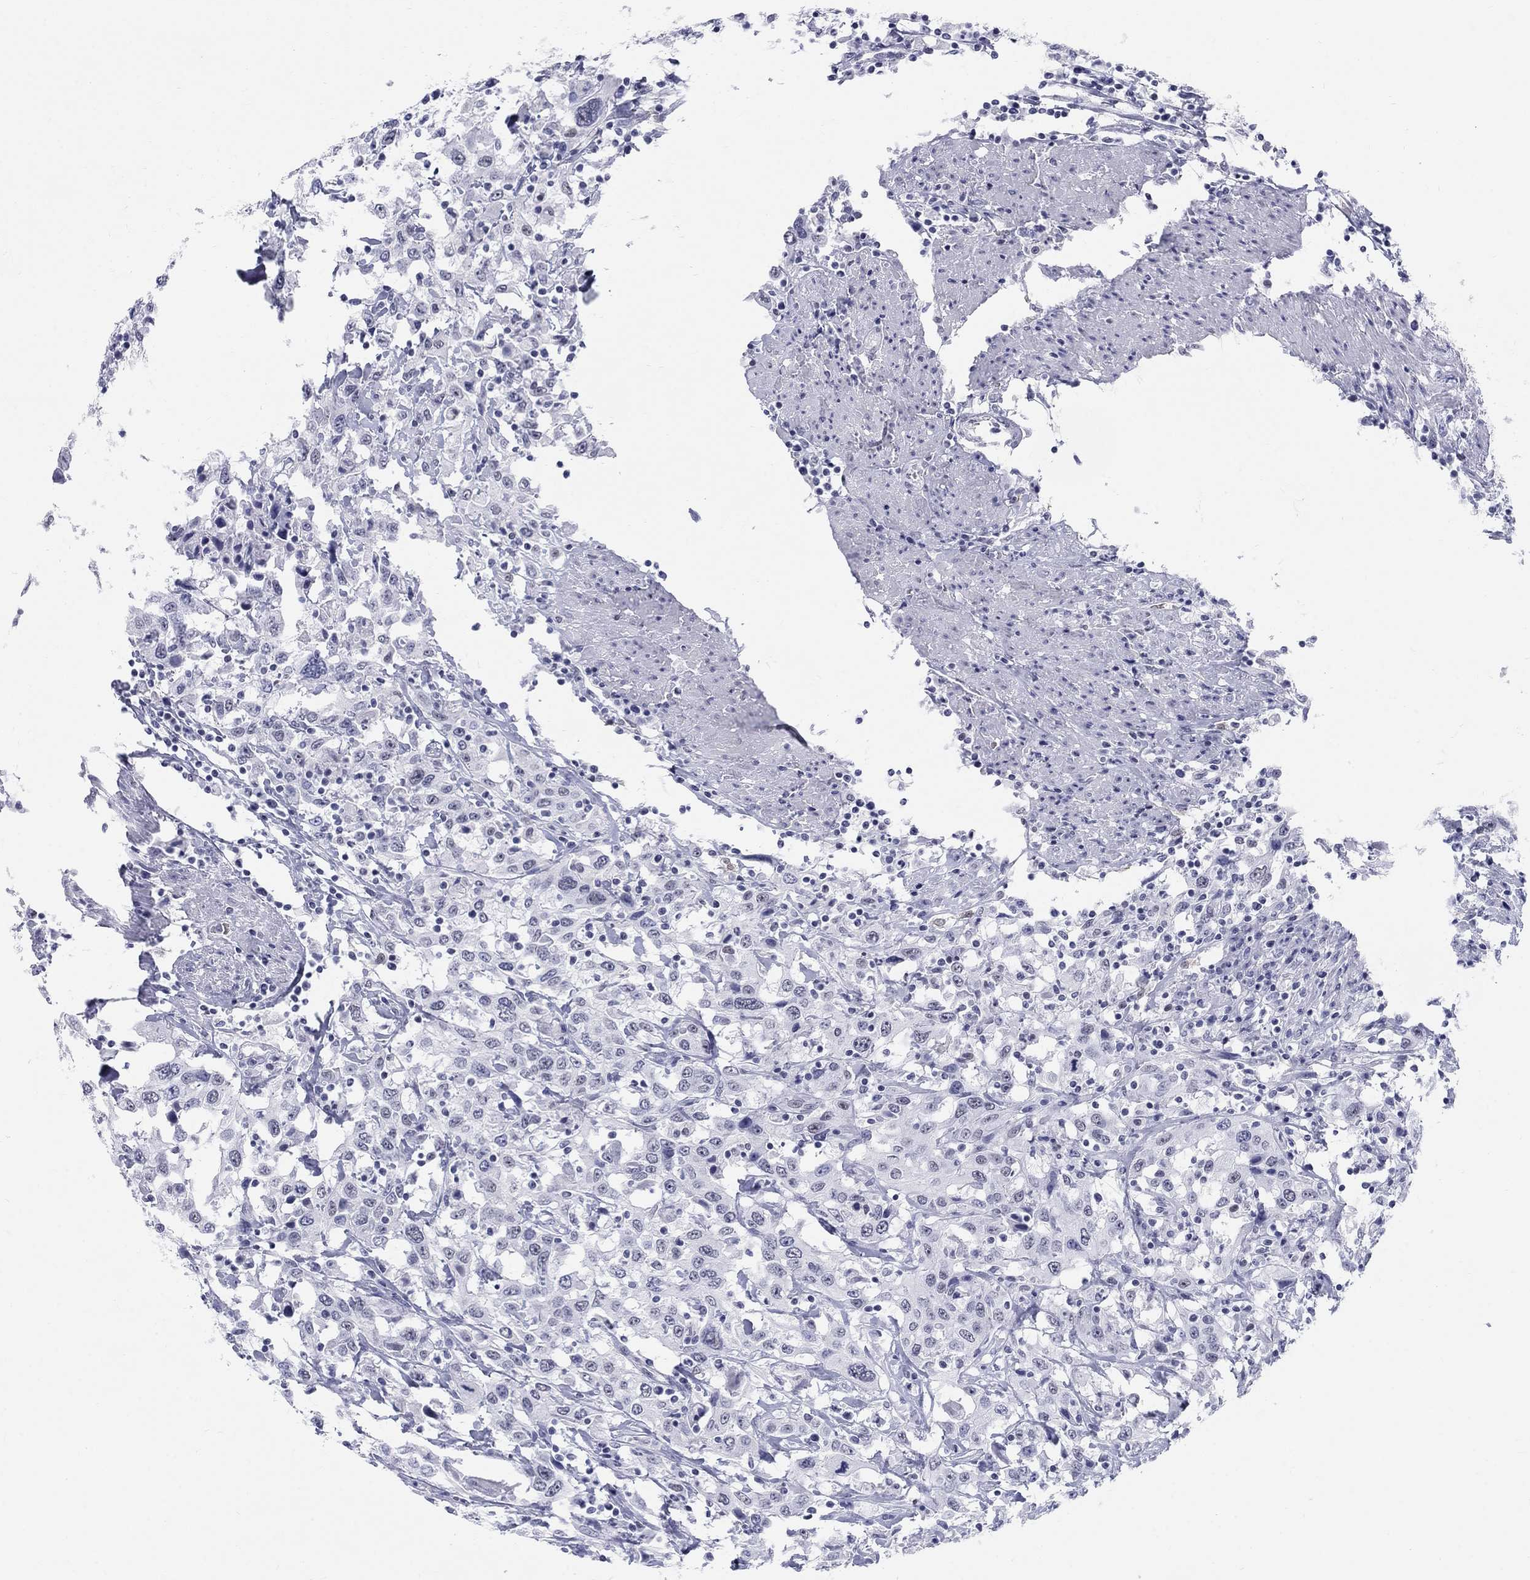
{"staining": {"intensity": "negative", "quantity": "none", "location": "none"}, "tissue": "urothelial cancer", "cell_type": "Tumor cells", "image_type": "cancer", "snomed": [{"axis": "morphology", "description": "Urothelial carcinoma, High grade"}, {"axis": "topography", "description": "Urinary bladder"}], "caption": "High magnification brightfield microscopy of urothelial cancer stained with DAB (3,3'-diaminobenzidine) (brown) and counterstained with hematoxylin (blue): tumor cells show no significant expression.", "gene": "DMTN", "patient": {"sex": "male", "age": 61}}